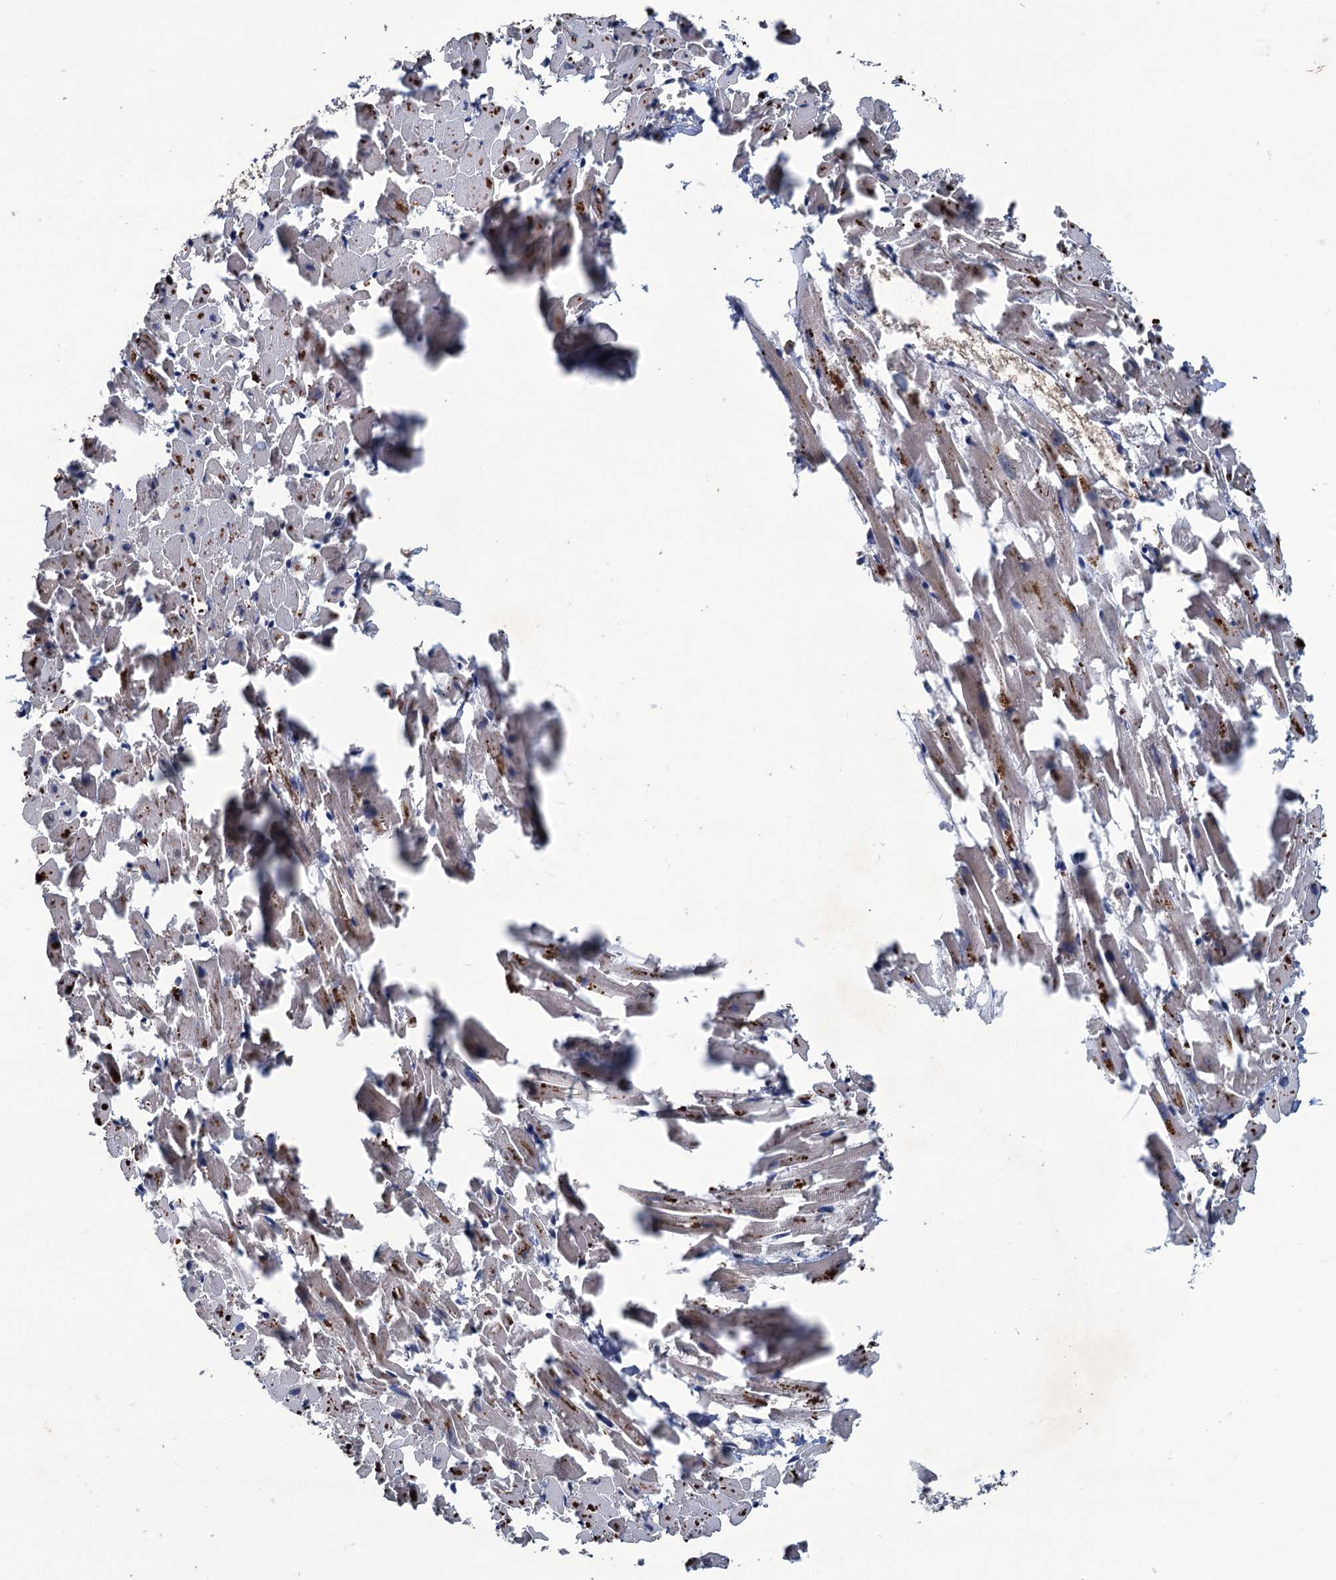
{"staining": {"intensity": "negative", "quantity": "none", "location": "none"}, "tissue": "heart muscle", "cell_type": "Cardiomyocytes", "image_type": "normal", "snomed": [{"axis": "morphology", "description": "Normal tissue, NOS"}, {"axis": "topography", "description": "Heart"}], "caption": "Unremarkable heart muscle was stained to show a protein in brown. There is no significant expression in cardiomyocytes. Nuclei are stained in blue.", "gene": "ZNF438", "patient": {"sex": "female", "age": 64}}